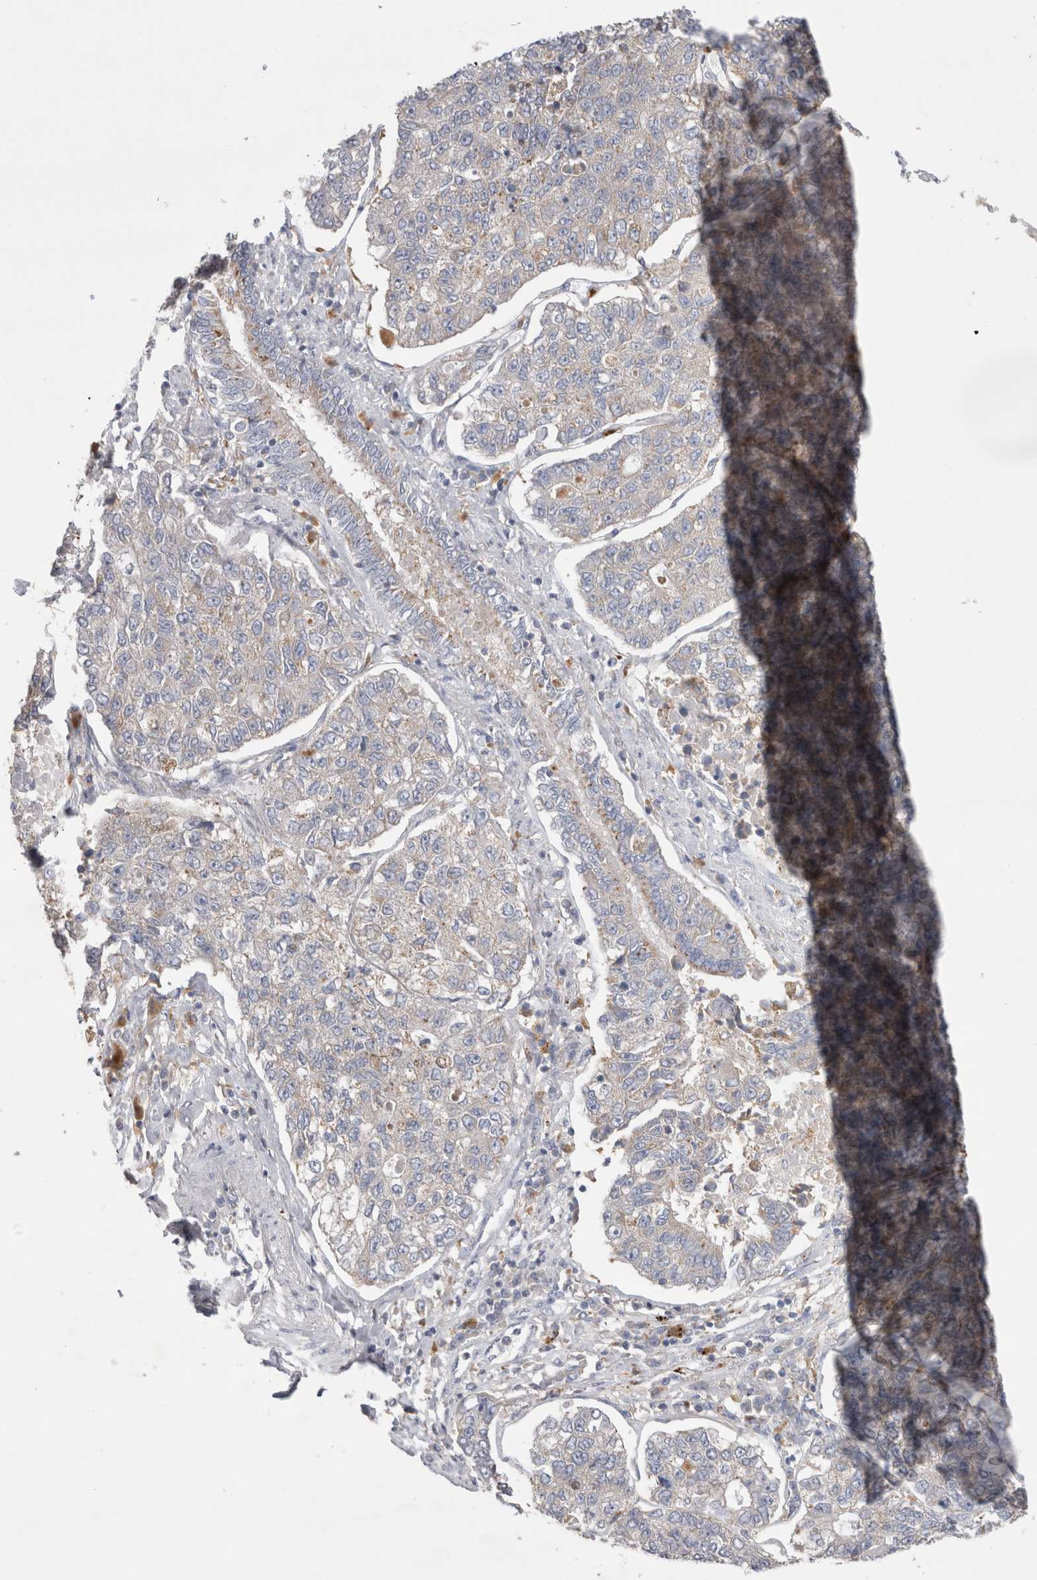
{"staining": {"intensity": "weak", "quantity": "<25%", "location": "cytoplasmic/membranous"}, "tissue": "lung cancer", "cell_type": "Tumor cells", "image_type": "cancer", "snomed": [{"axis": "morphology", "description": "Adenocarcinoma, NOS"}, {"axis": "topography", "description": "Lung"}], "caption": "Immunohistochemistry photomicrograph of neoplastic tissue: human lung cancer (adenocarcinoma) stained with DAB shows no significant protein staining in tumor cells.", "gene": "TBC1D16", "patient": {"sex": "male", "age": 49}}